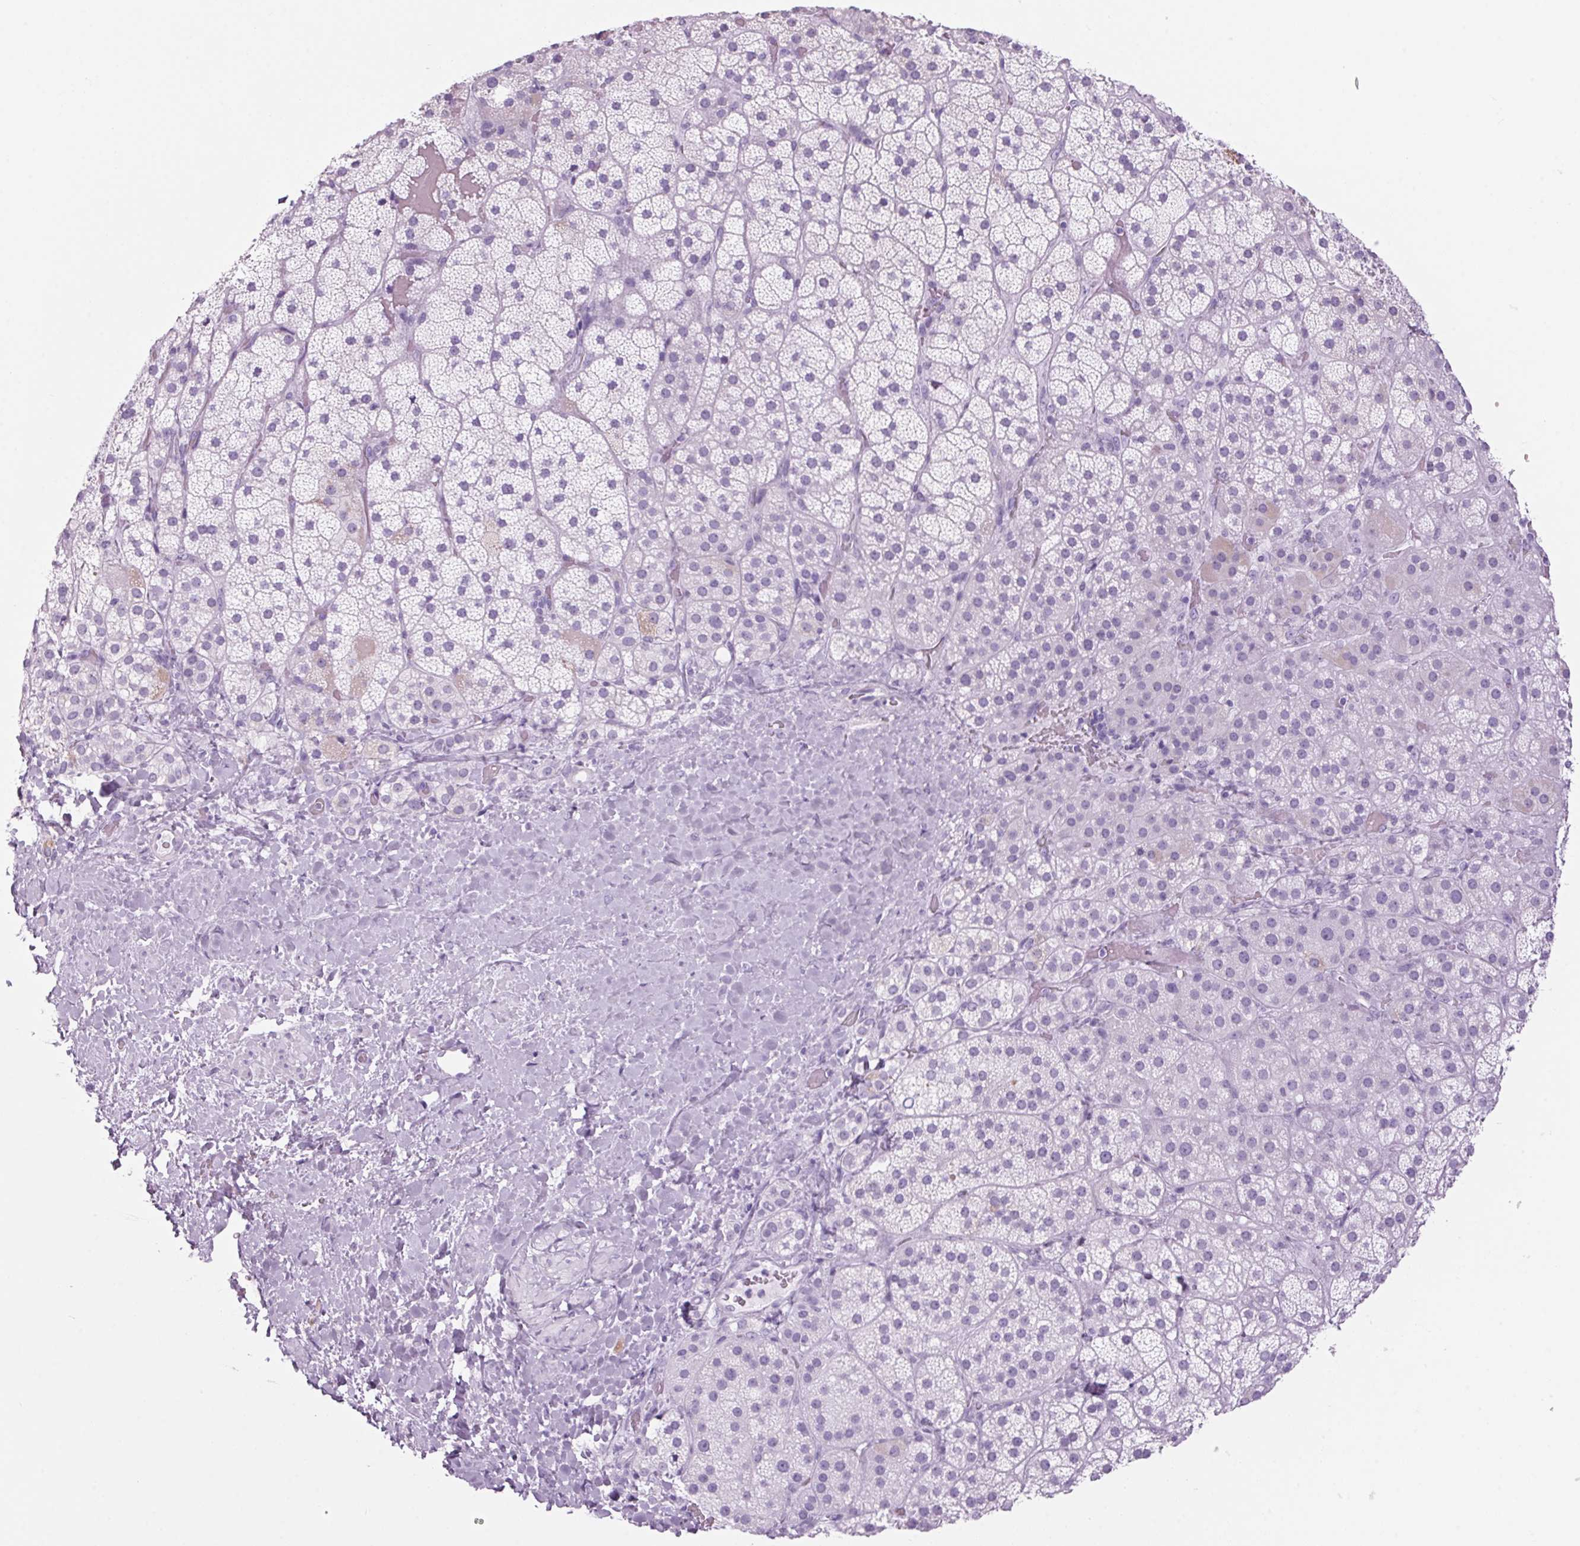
{"staining": {"intensity": "negative", "quantity": "none", "location": "none"}, "tissue": "adrenal gland", "cell_type": "Glandular cells", "image_type": "normal", "snomed": [{"axis": "morphology", "description": "Normal tissue, NOS"}, {"axis": "topography", "description": "Adrenal gland"}], "caption": "Histopathology image shows no protein positivity in glandular cells of unremarkable adrenal gland. (Immunohistochemistry, brightfield microscopy, high magnification).", "gene": "PPP1R1A", "patient": {"sex": "male", "age": 57}}